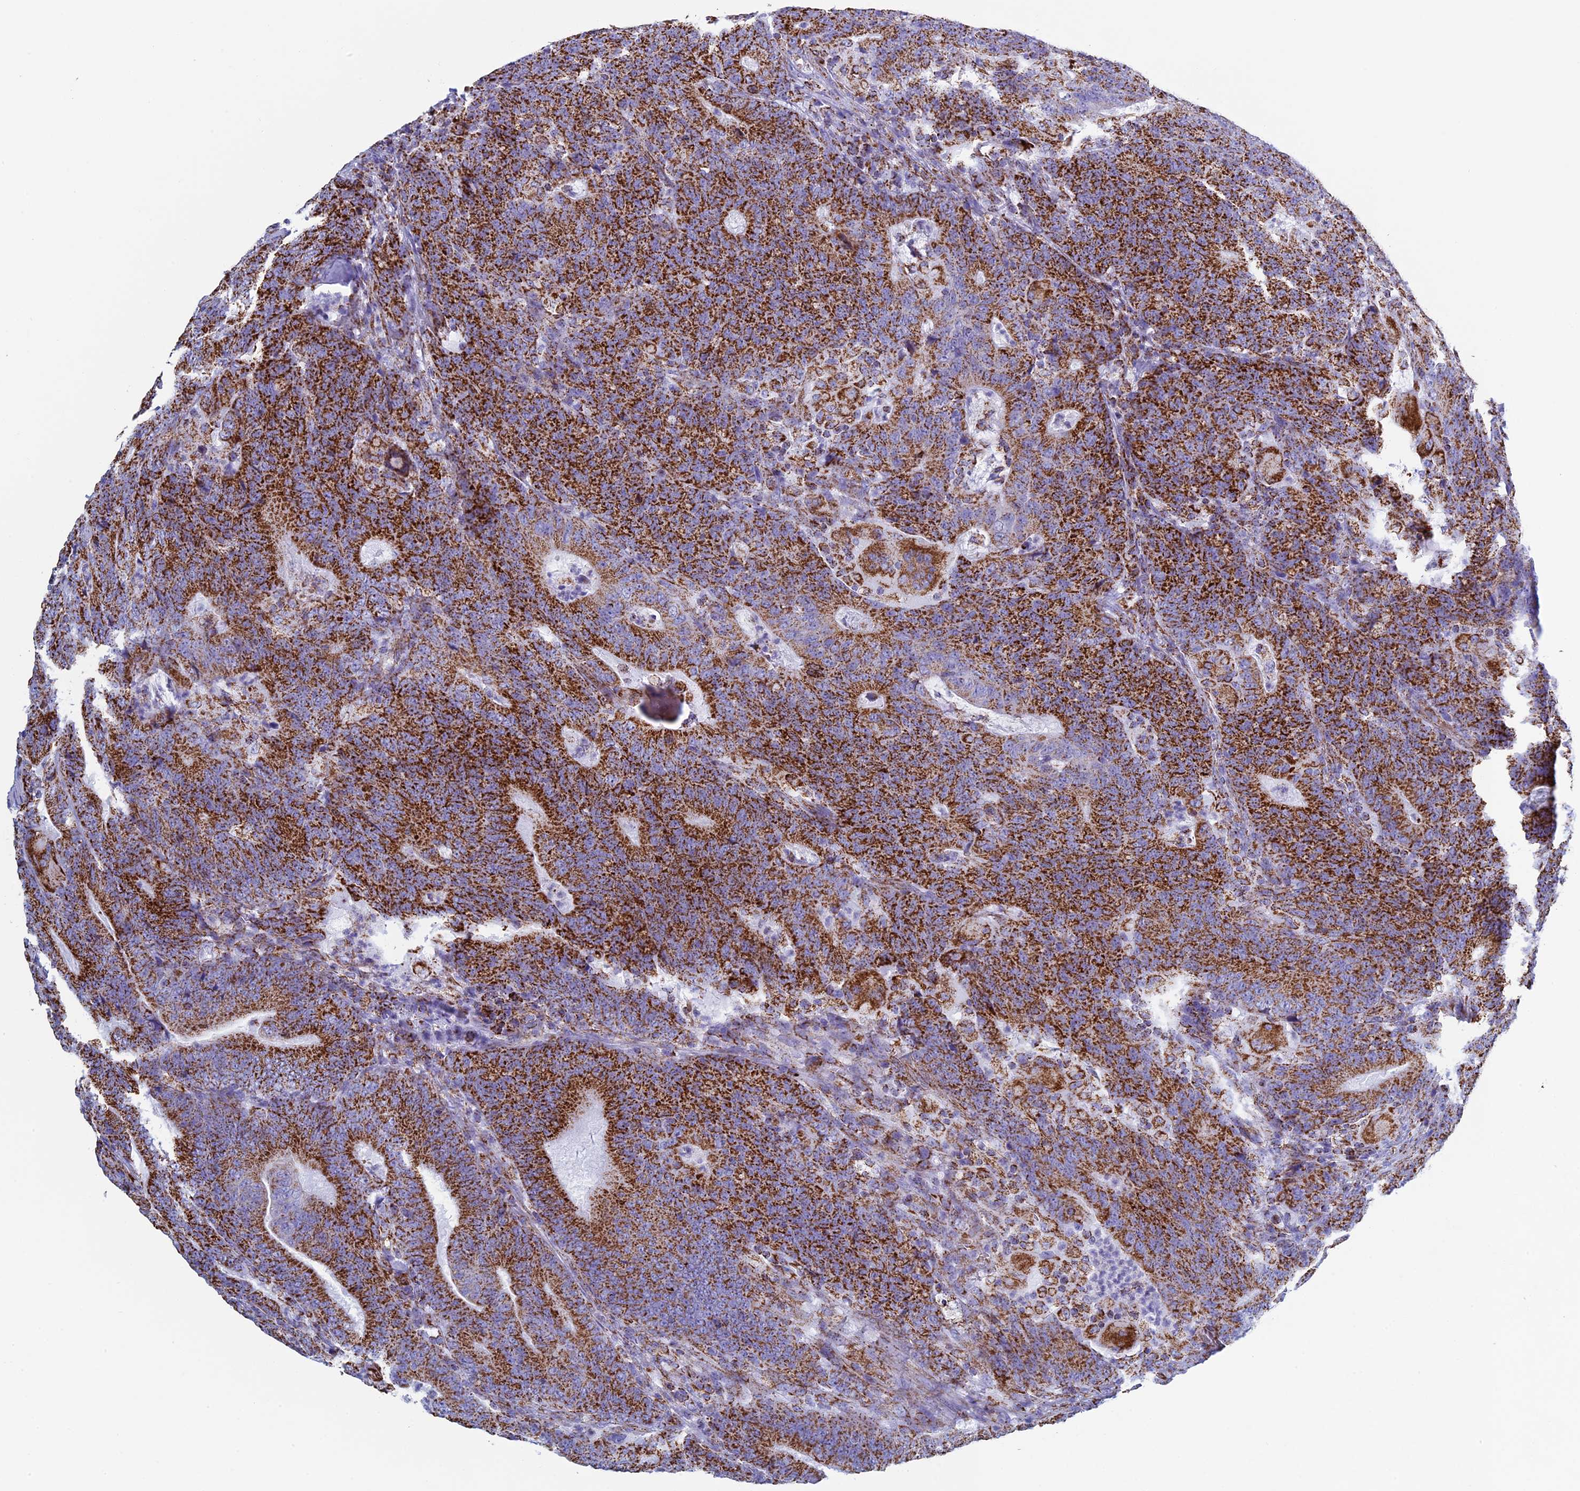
{"staining": {"intensity": "strong", "quantity": ">75%", "location": "cytoplasmic/membranous"}, "tissue": "colorectal cancer", "cell_type": "Tumor cells", "image_type": "cancer", "snomed": [{"axis": "morphology", "description": "Normal tissue, NOS"}, {"axis": "morphology", "description": "Adenocarcinoma, NOS"}, {"axis": "topography", "description": "Colon"}], "caption": "Immunohistochemistry (IHC) image of neoplastic tissue: colorectal cancer stained using immunohistochemistry (IHC) shows high levels of strong protein expression localized specifically in the cytoplasmic/membranous of tumor cells, appearing as a cytoplasmic/membranous brown color.", "gene": "UQCRFS1", "patient": {"sex": "female", "age": 75}}